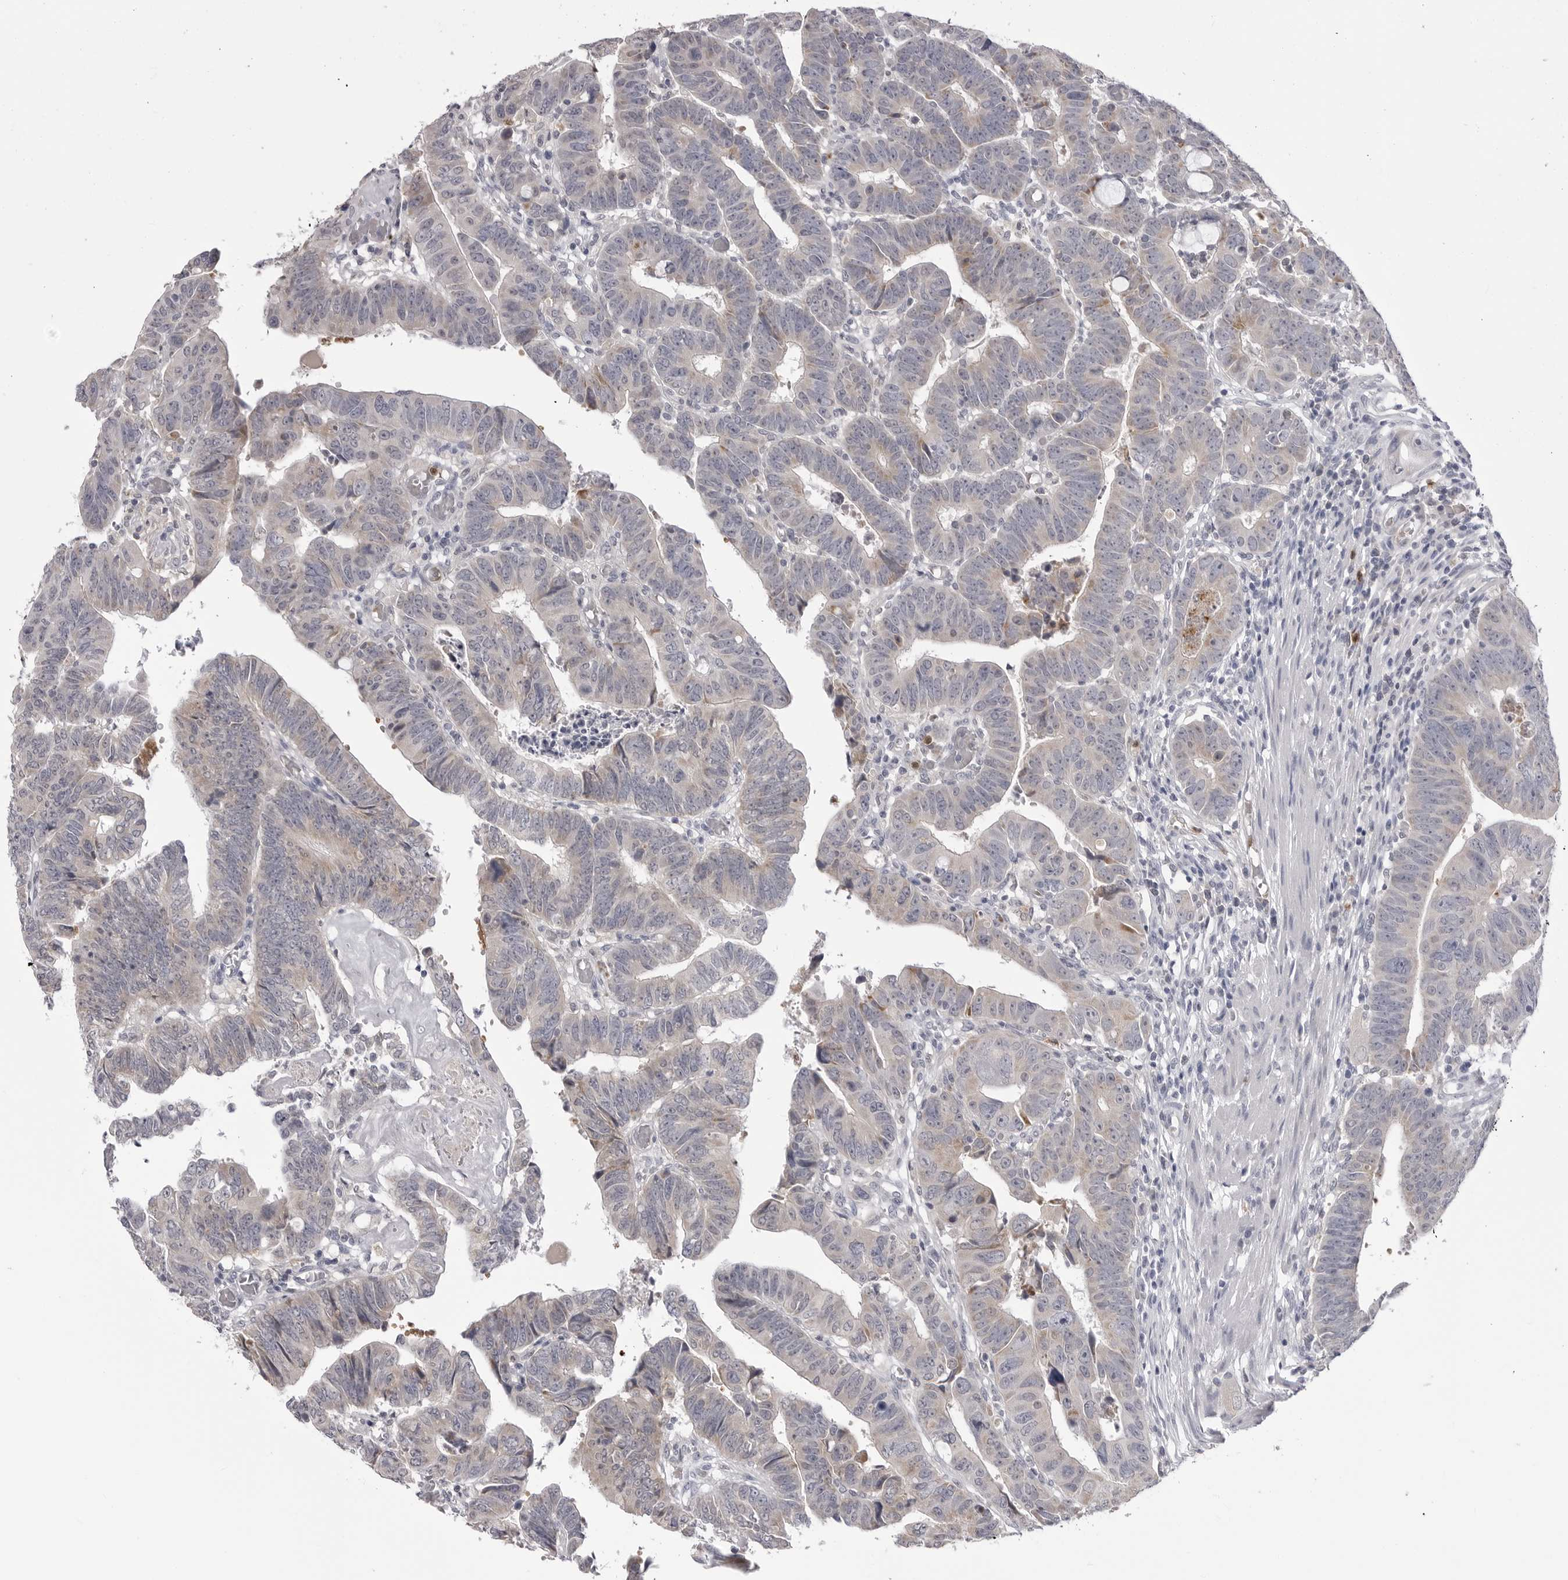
{"staining": {"intensity": "weak", "quantity": "<25%", "location": "cytoplasmic/membranous"}, "tissue": "colorectal cancer", "cell_type": "Tumor cells", "image_type": "cancer", "snomed": [{"axis": "morphology", "description": "Adenocarcinoma, NOS"}, {"axis": "topography", "description": "Rectum"}], "caption": "High power microscopy photomicrograph of an IHC photomicrograph of colorectal adenocarcinoma, revealing no significant positivity in tumor cells.", "gene": "STAP2", "patient": {"sex": "female", "age": 65}}